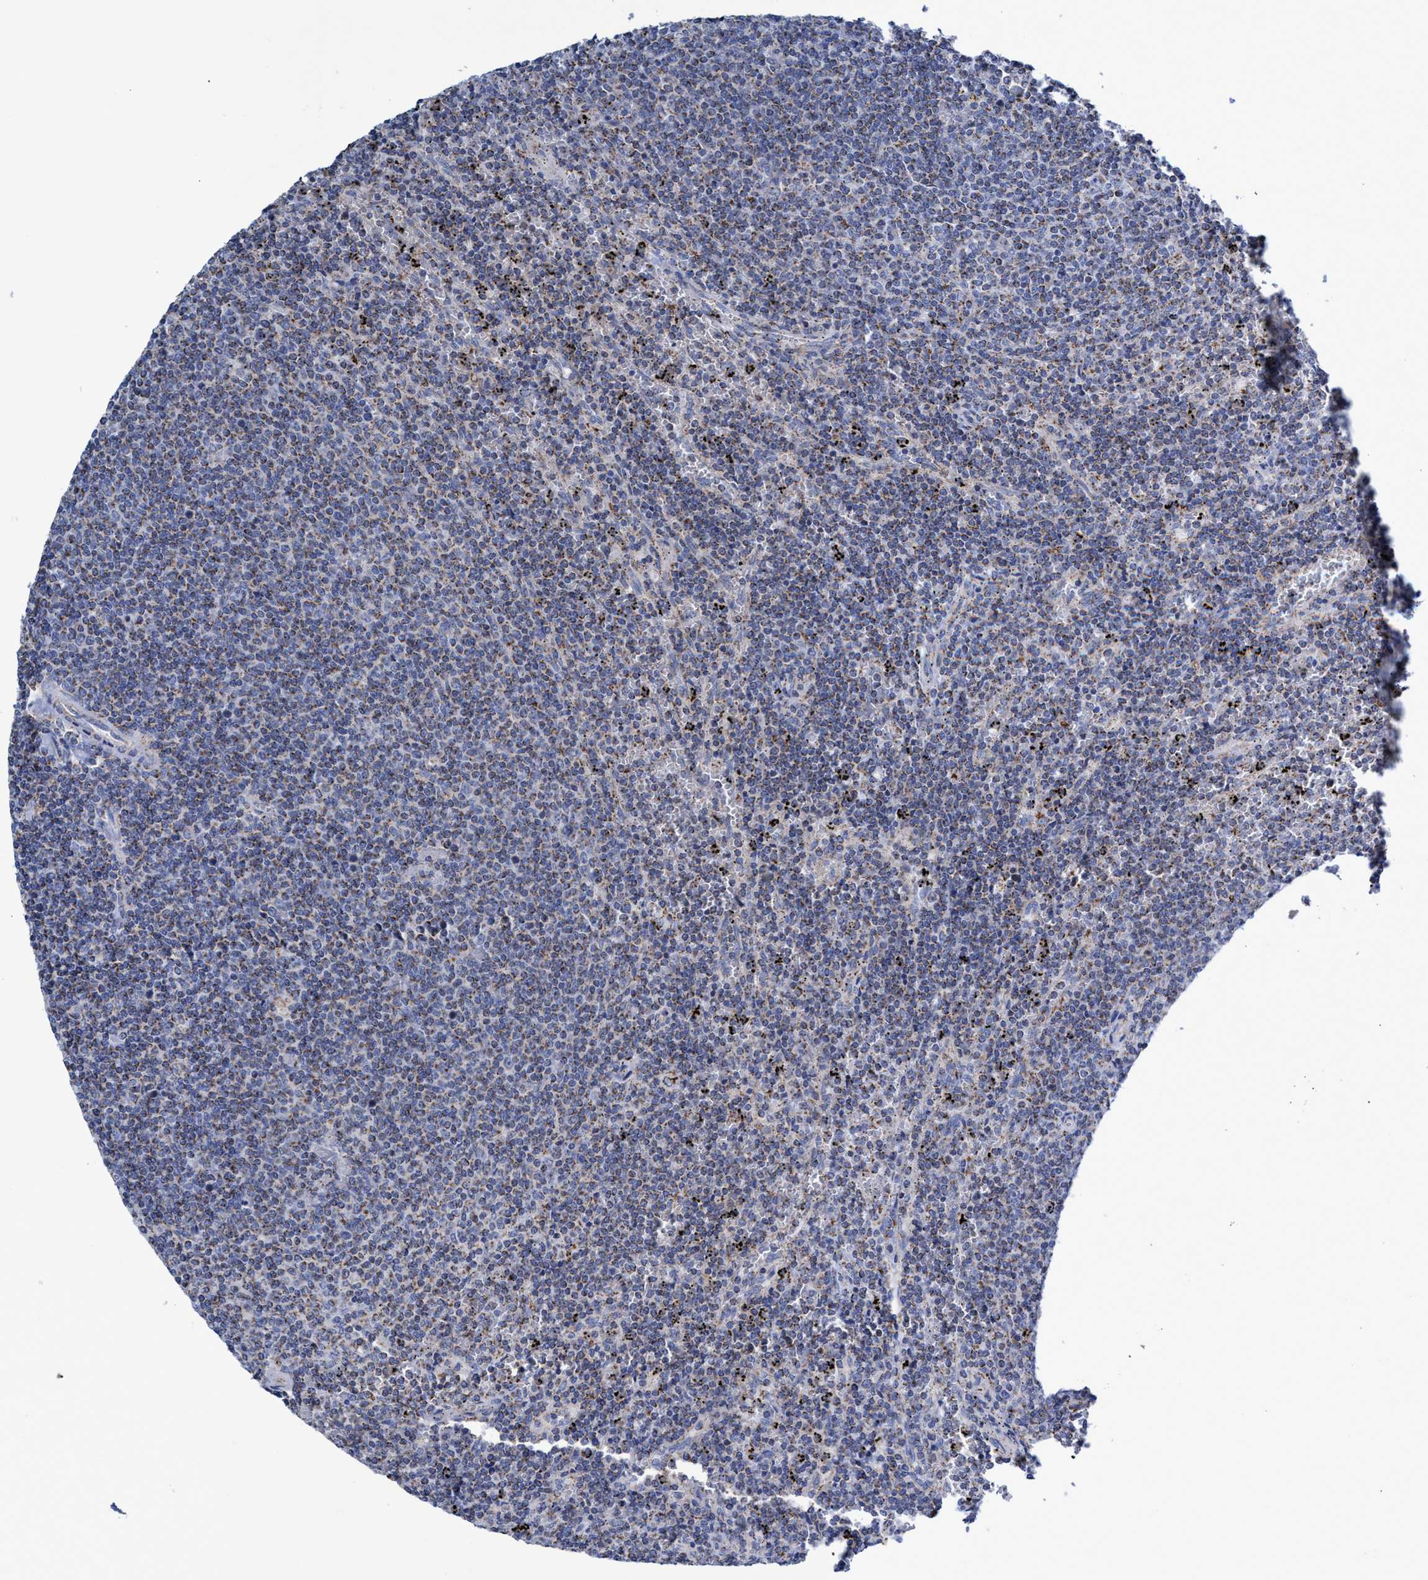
{"staining": {"intensity": "weak", "quantity": "25%-75%", "location": "cytoplasmic/membranous"}, "tissue": "lymphoma", "cell_type": "Tumor cells", "image_type": "cancer", "snomed": [{"axis": "morphology", "description": "Malignant lymphoma, non-Hodgkin's type, Low grade"}, {"axis": "topography", "description": "Spleen"}], "caption": "Protein expression analysis of human low-grade malignant lymphoma, non-Hodgkin's type reveals weak cytoplasmic/membranous positivity in about 25%-75% of tumor cells.", "gene": "ZNF750", "patient": {"sex": "female", "age": 50}}